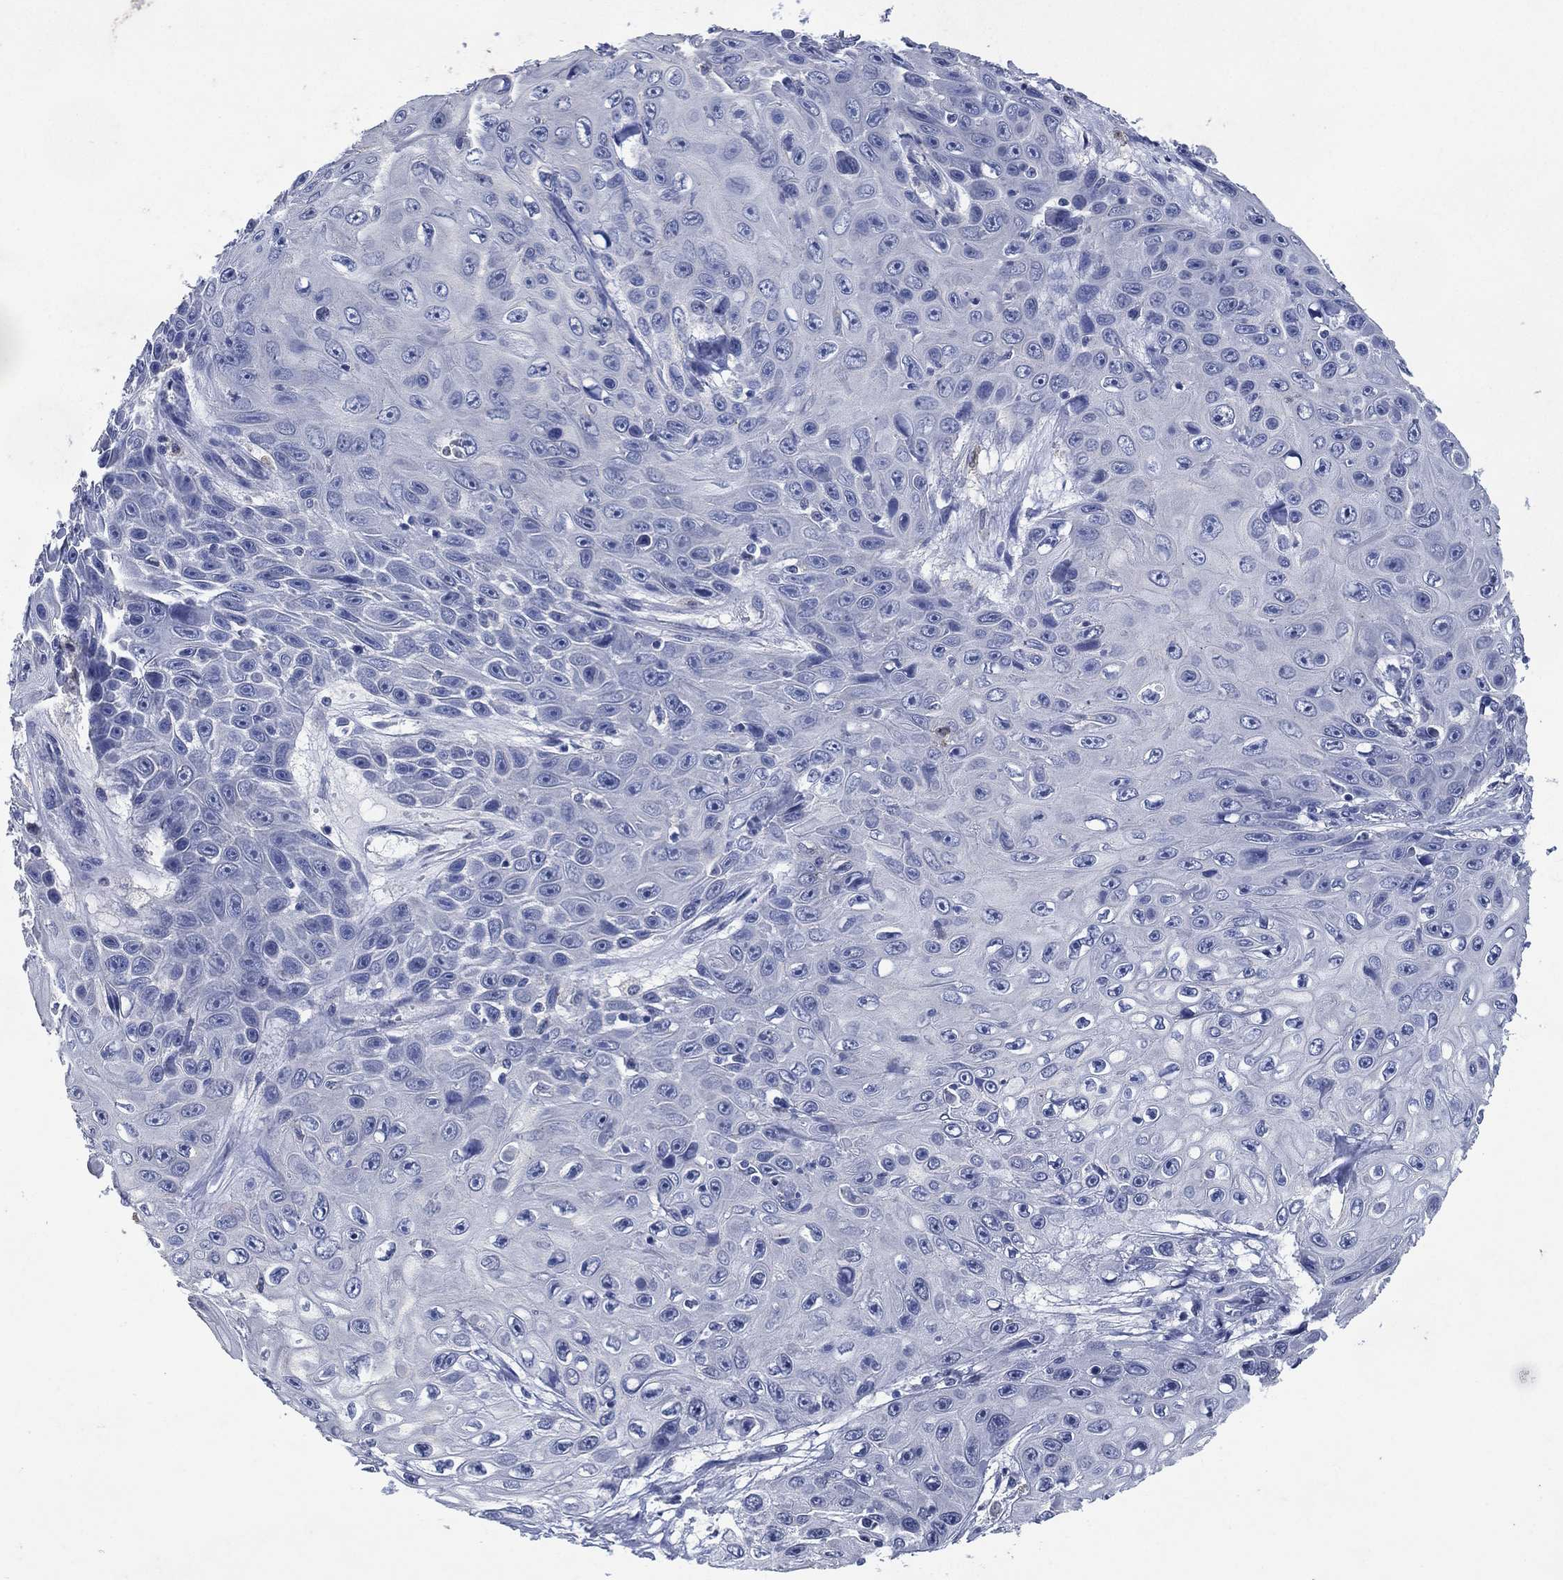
{"staining": {"intensity": "negative", "quantity": "none", "location": "none"}, "tissue": "skin cancer", "cell_type": "Tumor cells", "image_type": "cancer", "snomed": [{"axis": "morphology", "description": "Squamous cell carcinoma, NOS"}, {"axis": "topography", "description": "Skin"}], "caption": "Squamous cell carcinoma (skin) stained for a protein using IHC shows no staining tumor cells.", "gene": "FSCN2", "patient": {"sex": "male", "age": 82}}